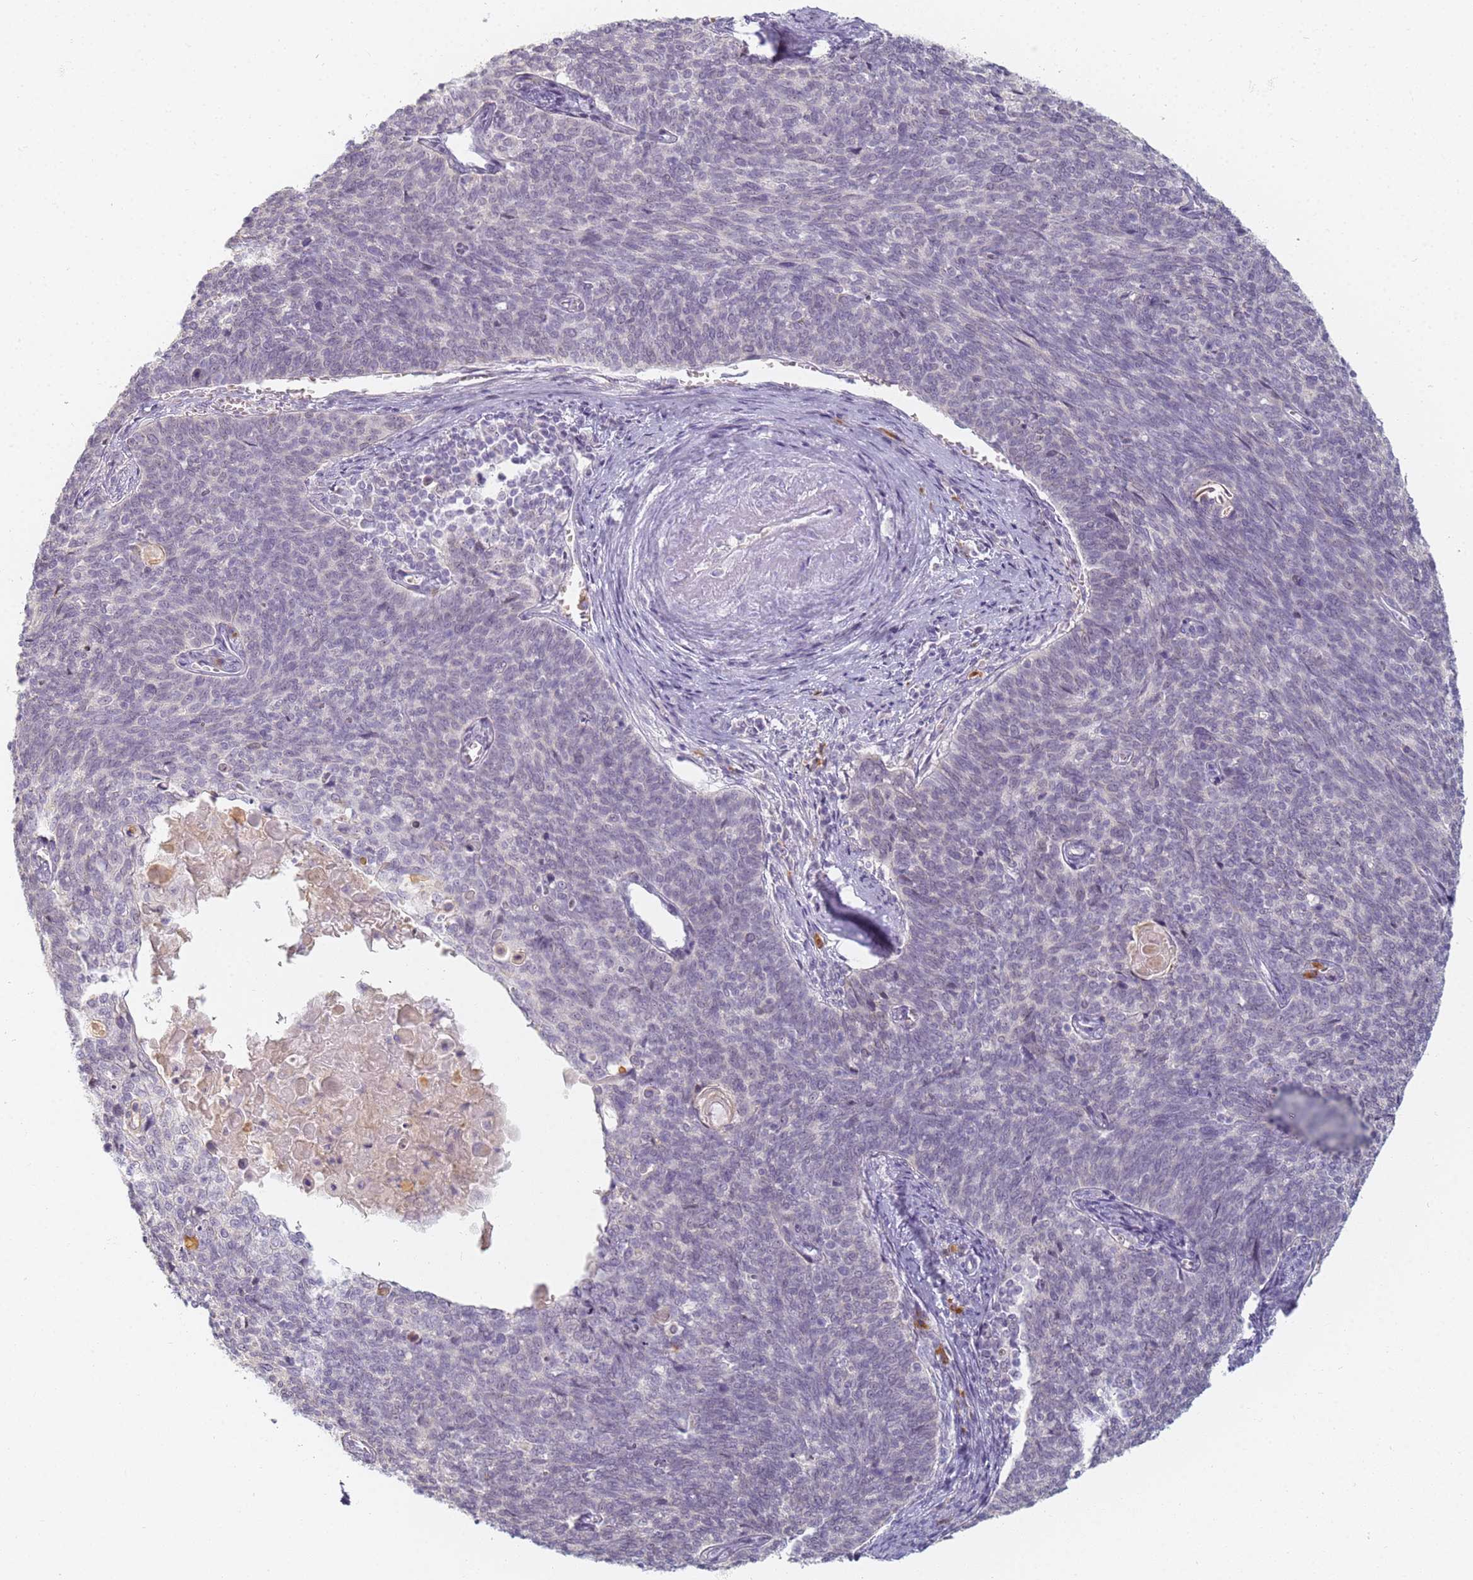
{"staining": {"intensity": "negative", "quantity": "none", "location": "none"}, "tissue": "cervical cancer", "cell_type": "Tumor cells", "image_type": "cancer", "snomed": [{"axis": "morphology", "description": "Squamous cell carcinoma, NOS"}, {"axis": "topography", "description": "Cervix"}], "caption": "Human cervical cancer stained for a protein using immunohistochemistry (IHC) demonstrates no positivity in tumor cells.", "gene": "SLC38A9", "patient": {"sex": "female", "age": 39}}